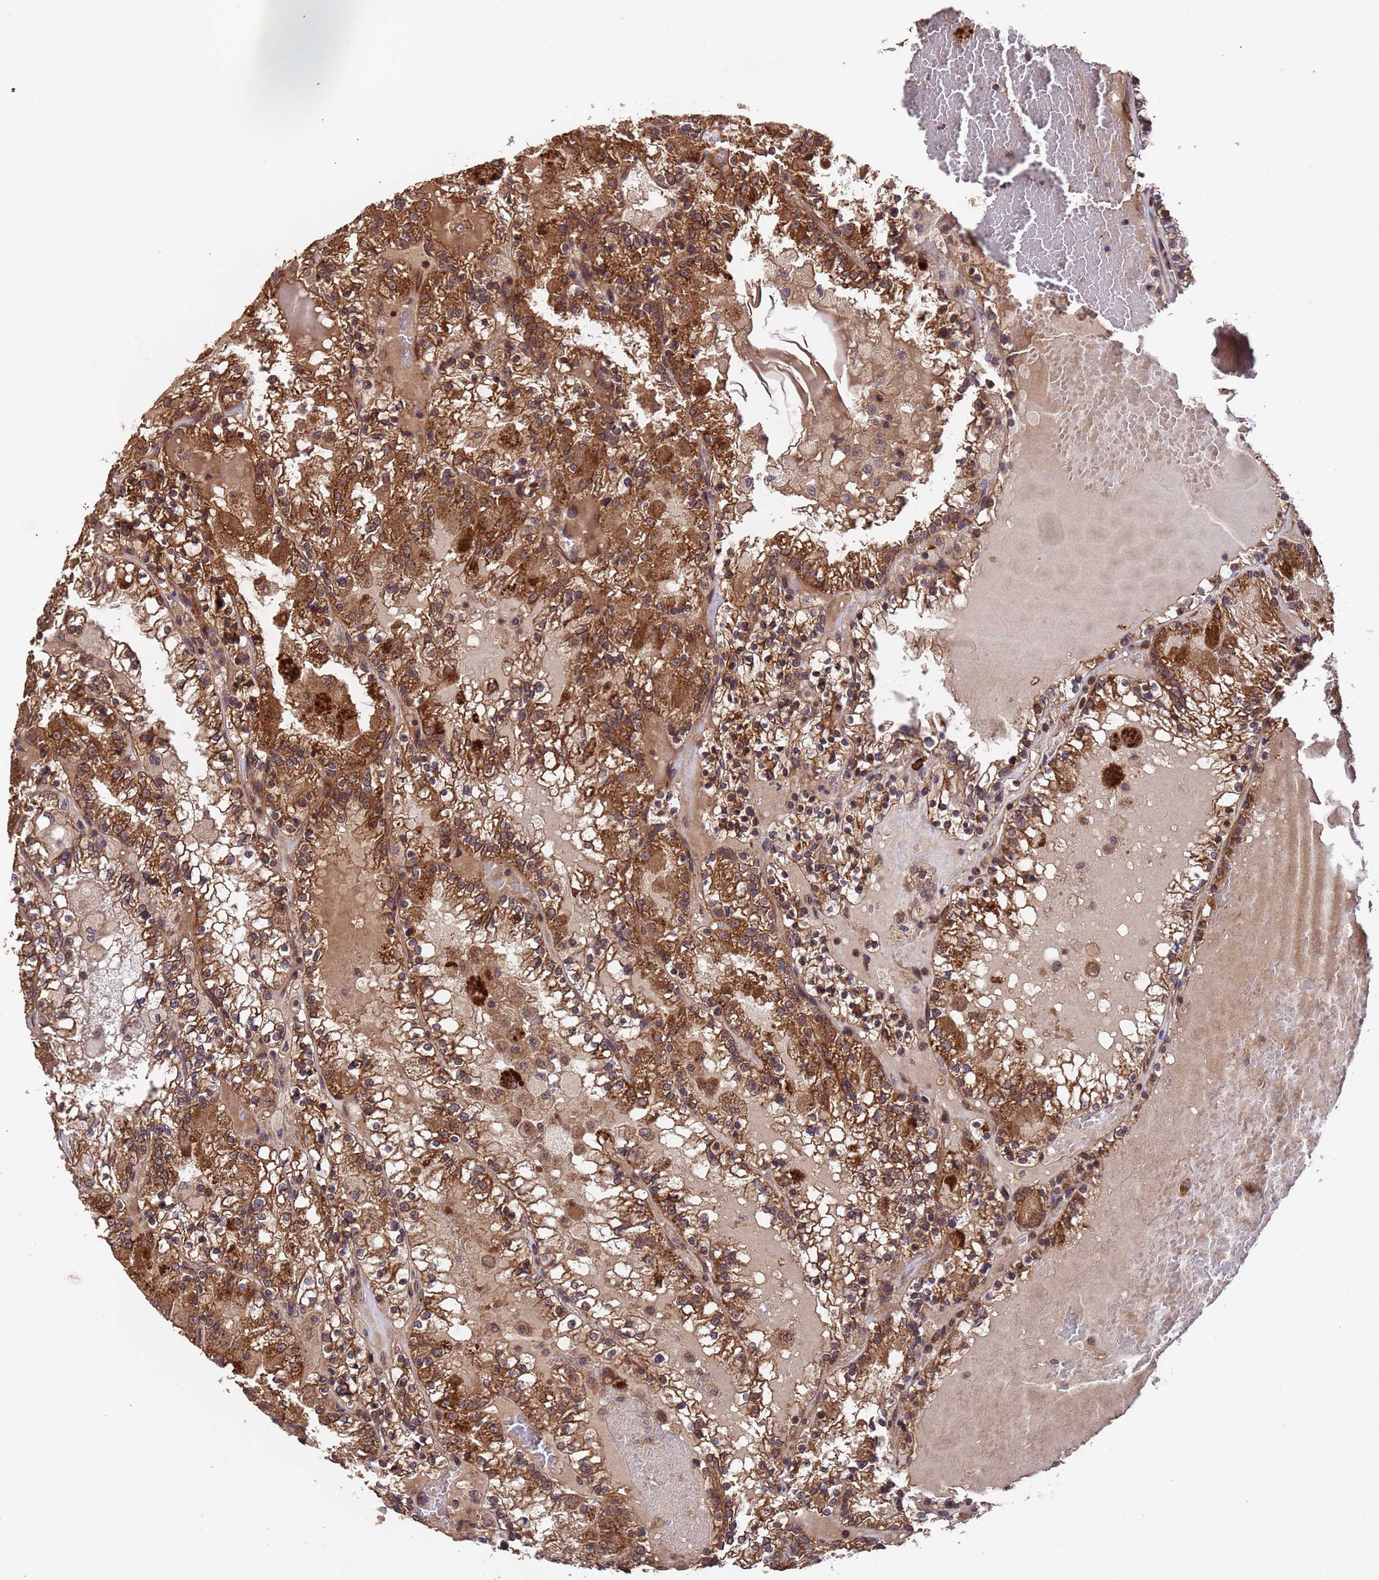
{"staining": {"intensity": "strong", "quantity": ">75%", "location": "cytoplasmic/membranous"}, "tissue": "renal cancer", "cell_type": "Tumor cells", "image_type": "cancer", "snomed": [{"axis": "morphology", "description": "Adenocarcinoma, NOS"}, {"axis": "topography", "description": "Kidney"}], "caption": "Tumor cells show high levels of strong cytoplasmic/membranous positivity in about >75% of cells in human renal adenocarcinoma. (IHC, brightfield microscopy, high magnification).", "gene": "TSR3", "patient": {"sex": "female", "age": 56}}